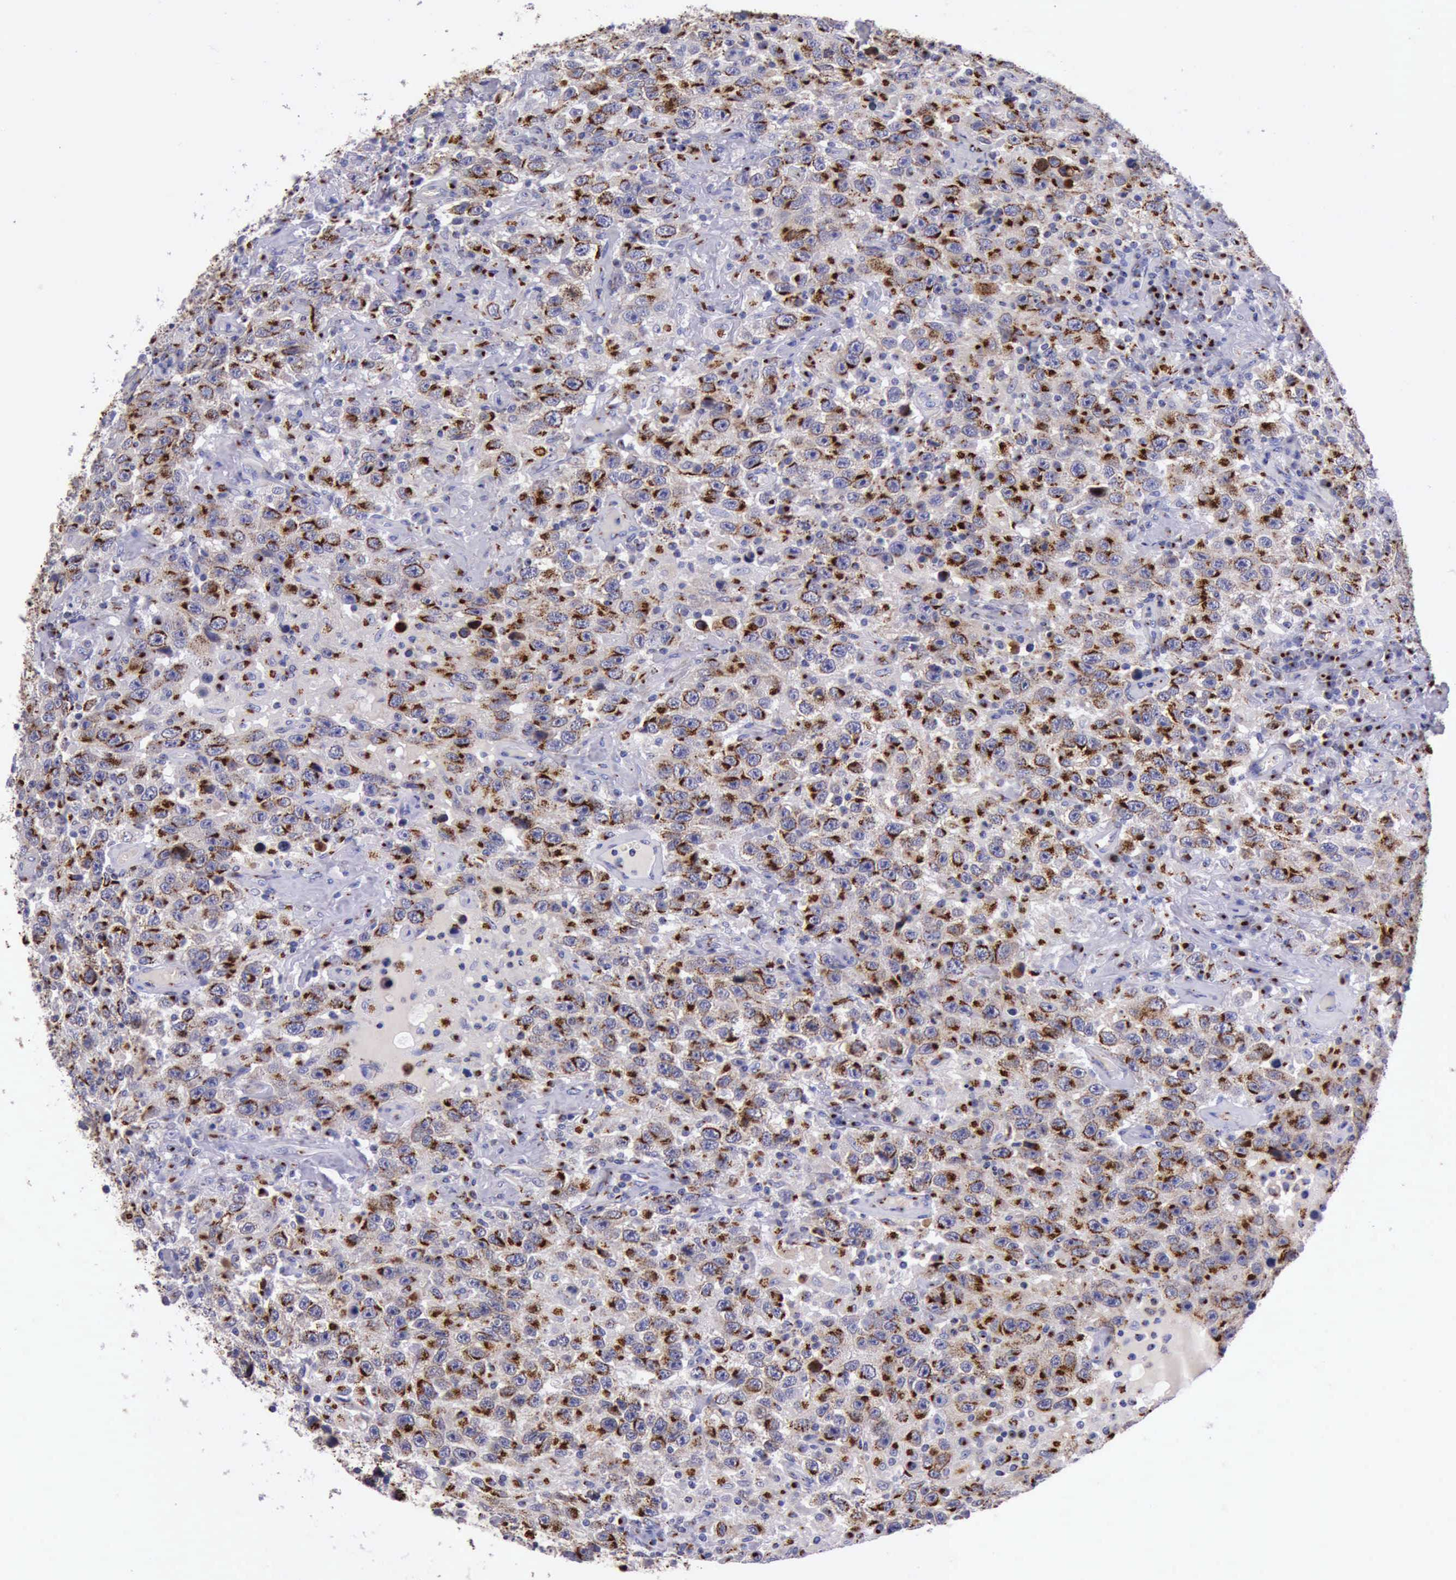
{"staining": {"intensity": "strong", "quantity": ">75%", "location": "cytoplasmic/membranous"}, "tissue": "testis cancer", "cell_type": "Tumor cells", "image_type": "cancer", "snomed": [{"axis": "morphology", "description": "Seminoma, NOS"}, {"axis": "topography", "description": "Testis"}], "caption": "The histopathology image reveals a brown stain indicating the presence of a protein in the cytoplasmic/membranous of tumor cells in testis cancer. (IHC, brightfield microscopy, high magnification).", "gene": "GOLGA5", "patient": {"sex": "male", "age": 41}}